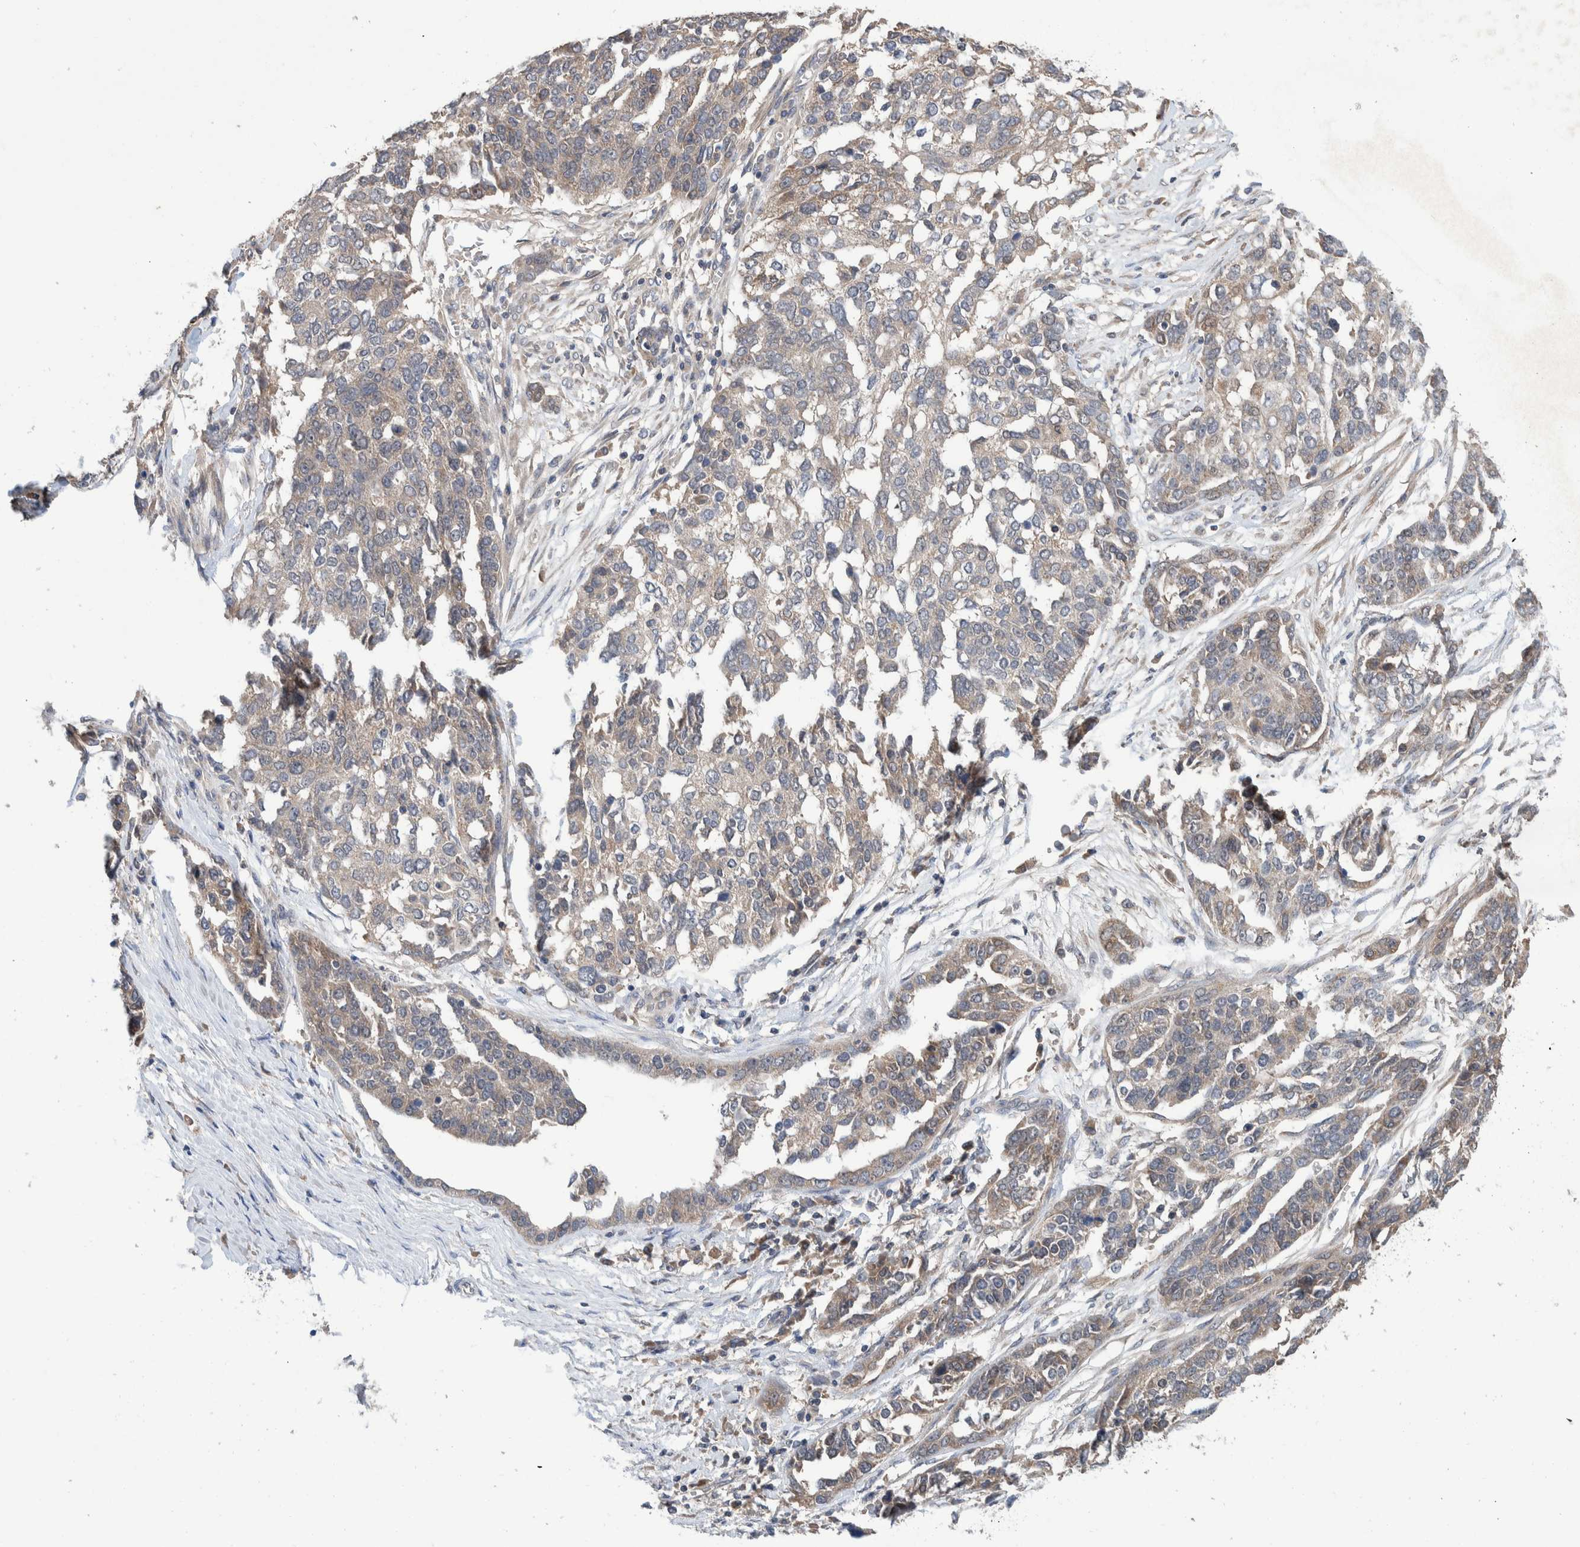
{"staining": {"intensity": "weak", "quantity": "25%-75%", "location": "cytoplasmic/membranous"}, "tissue": "ovarian cancer", "cell_type": "Tumor cells", "image_type": "cancer", "snomed": [{"axis": "morphology", "description": "Cystadenocarcinoma, serous, NOS"}, {"axis": "topography", "description": "Ovary"}], "caption": "Tumor cells display low levels of weak cytoplasmic/membranous staining in approximately 25%-75% of cells in human ovarian cancer.", "gene": "PLPBP", "patient": {"sex": "female", "age": 44}}